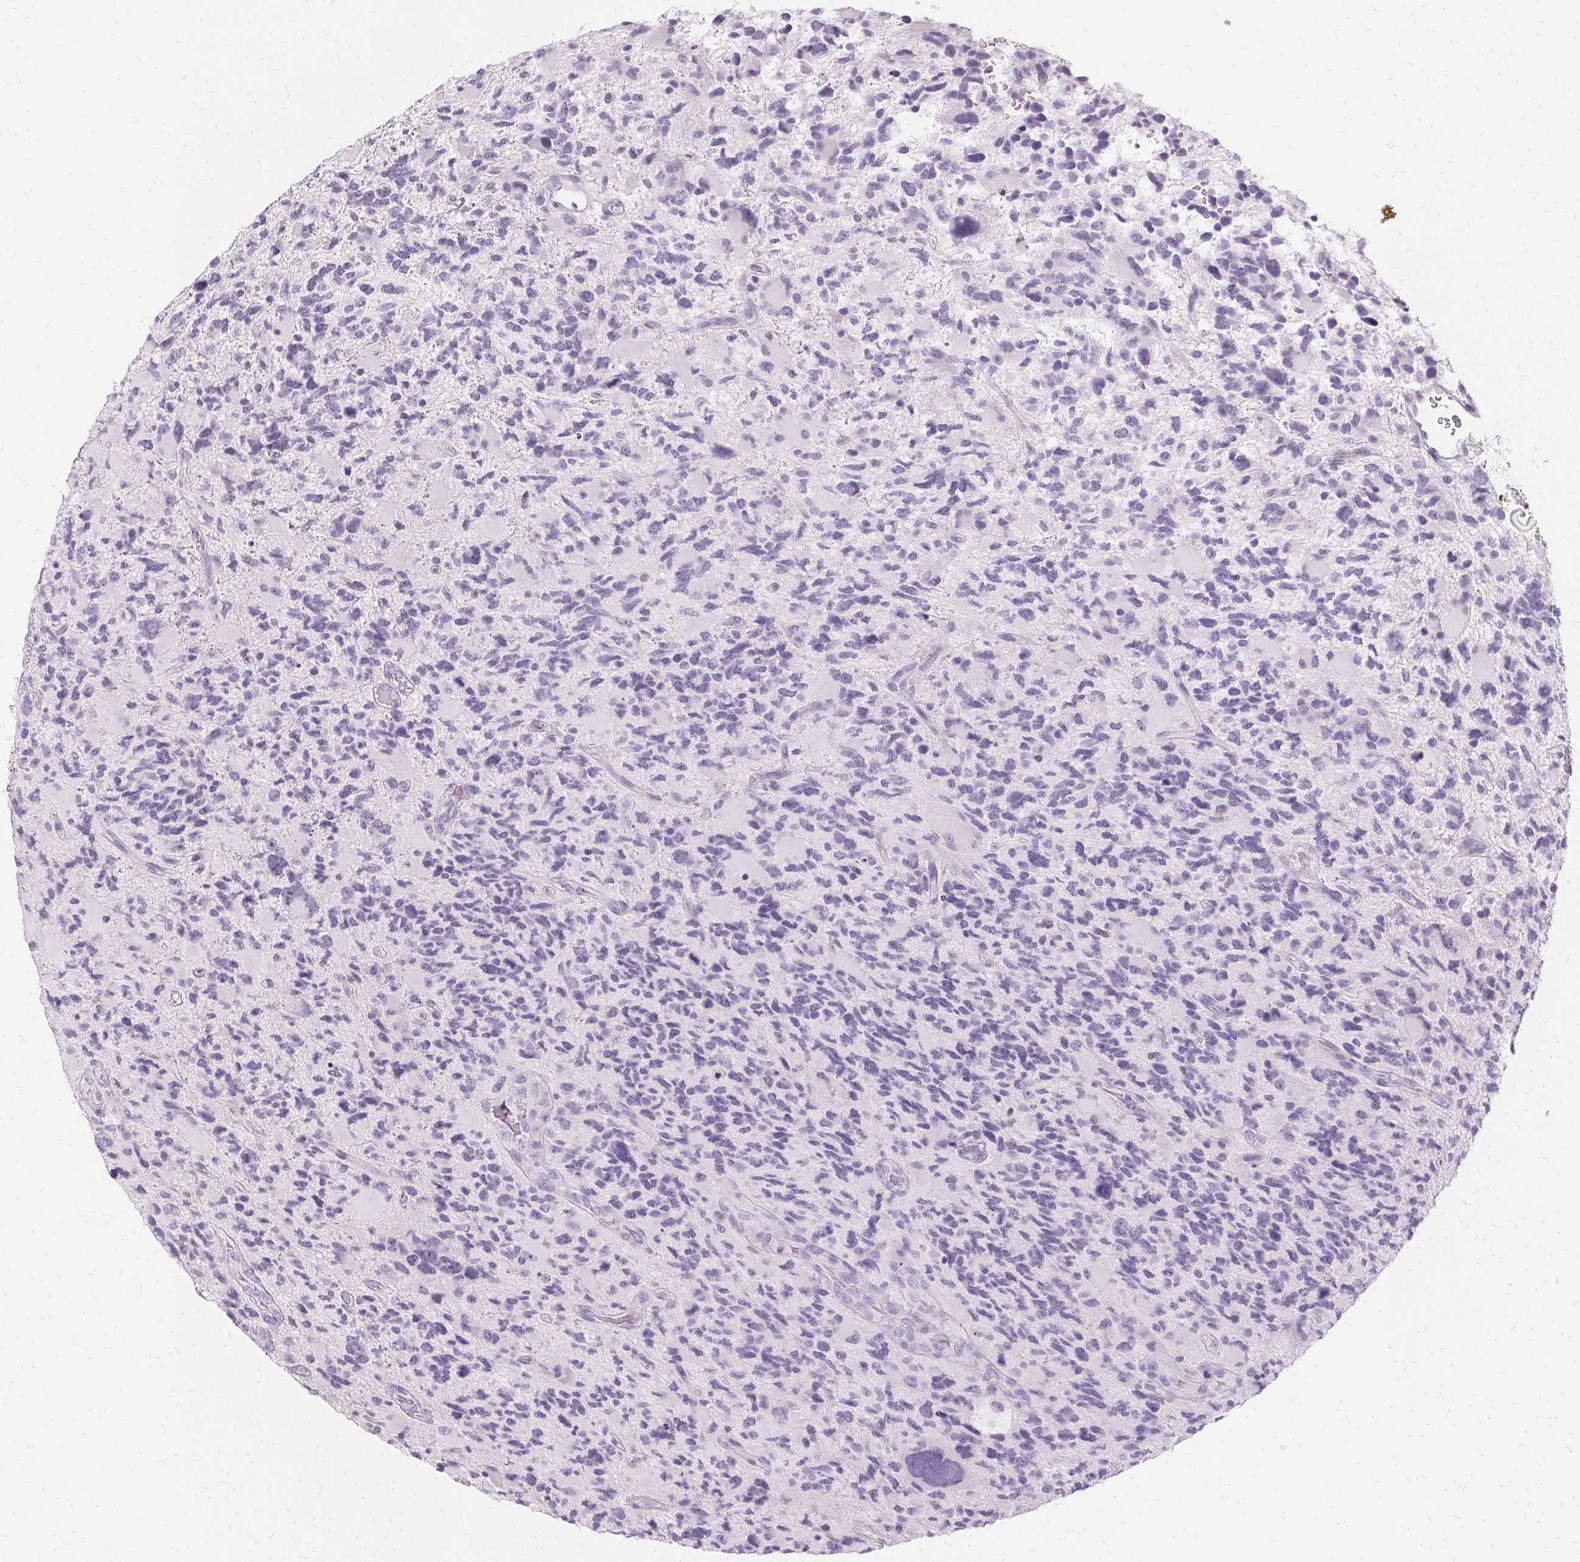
{"staining": {"intensity": "negative", "quantity": "none", "location": "none"}, "tissue": "glioma", "cell_type": "Tumor cells", "image_type": "cancer", "snomed": [{"axis": "morphology", "description": "Glioma, malignant, High grade"}, {"axis": "topography", "description": "Brain"}], "caption": "The immunohistochemistry (IHC) image has no significant expression in tumor cells of glioma tissue.", "gene": "KRT6C", "patient": {"sex": "female", "age": 71}}